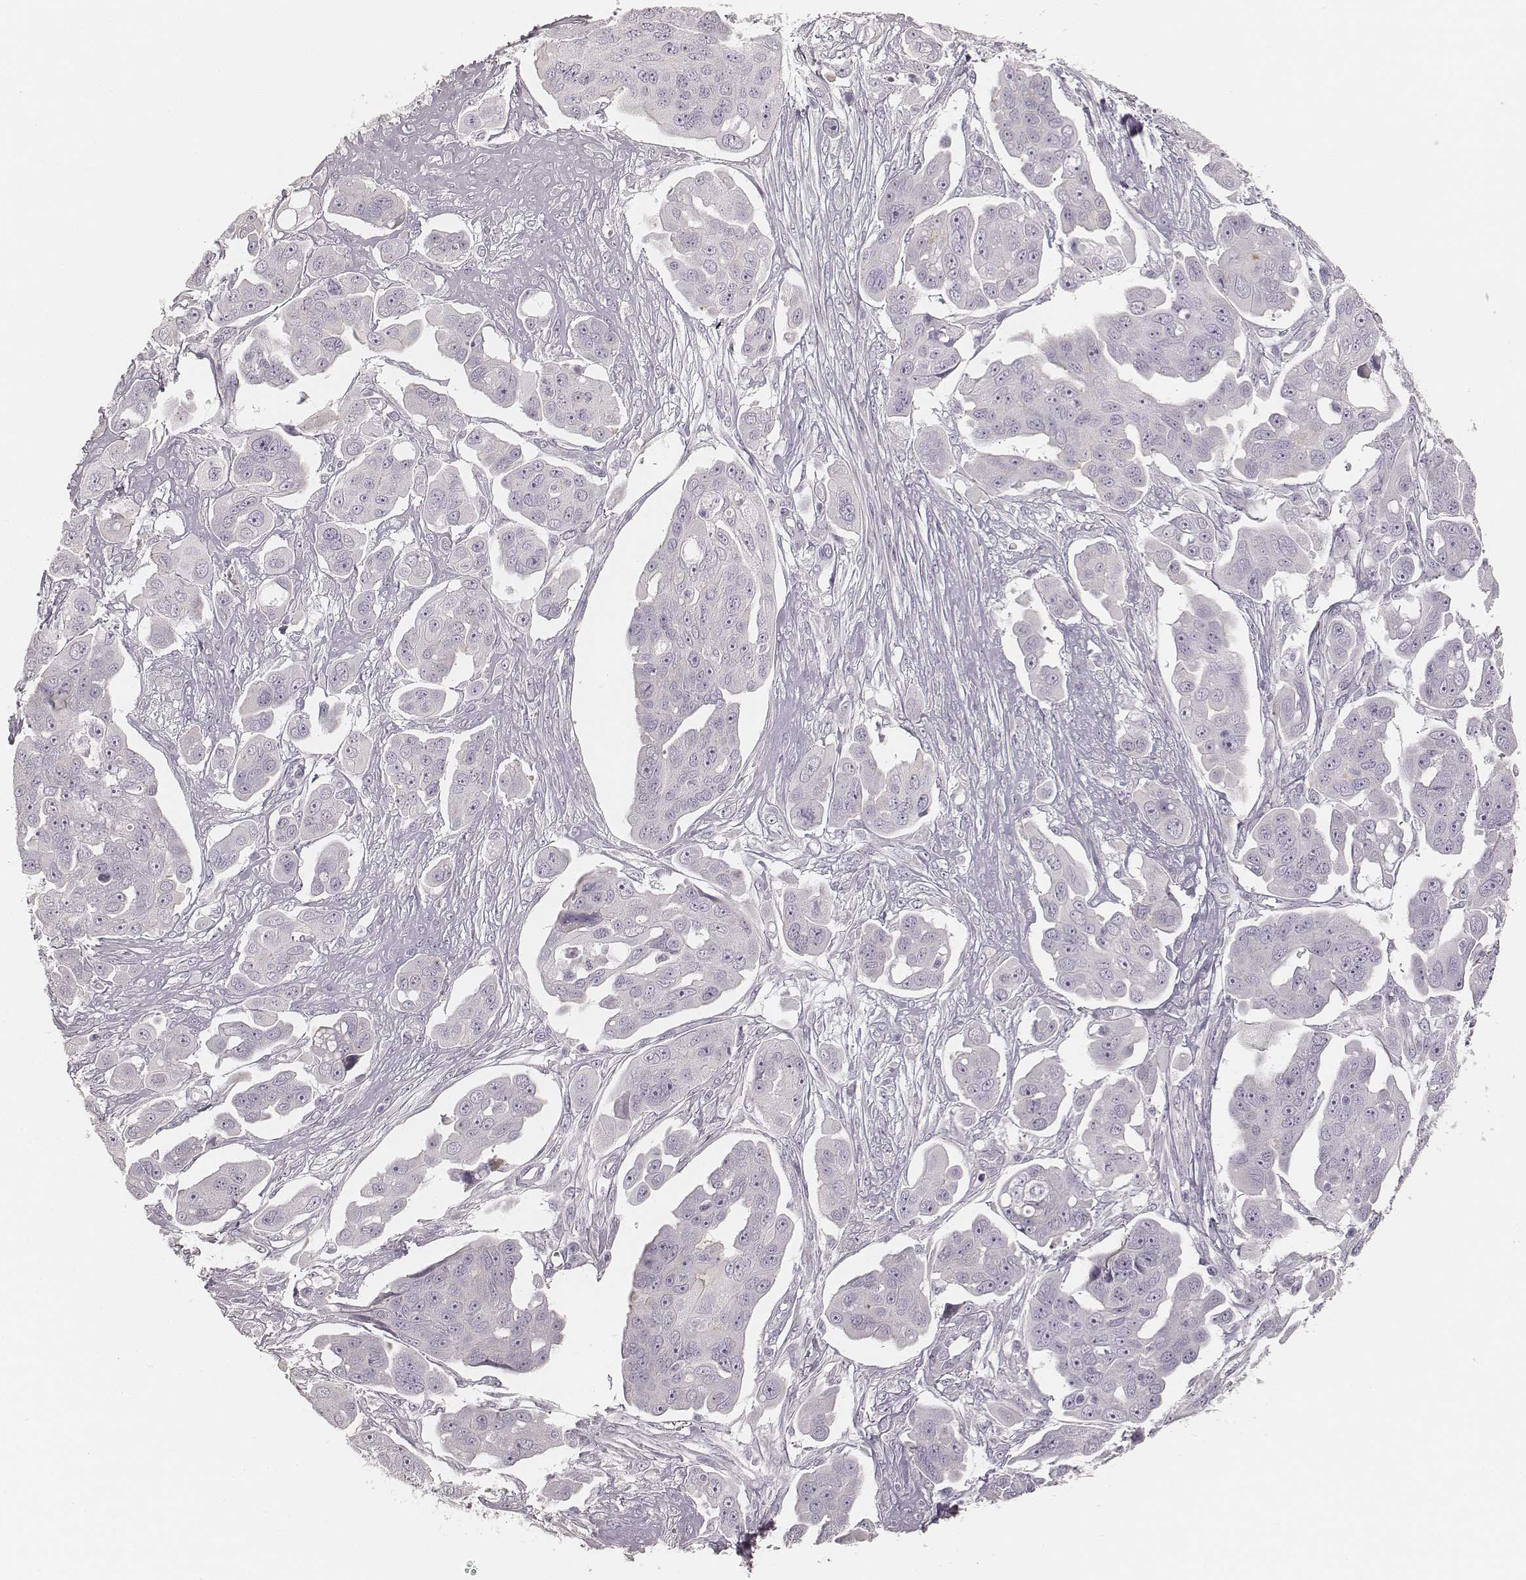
{"staining": {"intensity": "negative", "quantity": "none", "location": "none"}, "tissue": "ovarian cancer", "cell_type": "Tumor cells", "image_type": "cancer", "snomed": [{"axis": "morphology", "description": "Carcinoma, endometroid"}, {"axis": "topography", "description": "Ovary"}], "caption": "High power microscopy micrograph of an immunohistochemistry (IHC) histopathology image of ovarian endometroid carcinoma, revealing no significant staining in tumor cells. (Stains: DAB IHC with hematoxylin counter stain, Microscopy: brightfield microscopy at high magnification).", "gene": "HNF4G", "patient": {"sex": "female", "age": 70}}